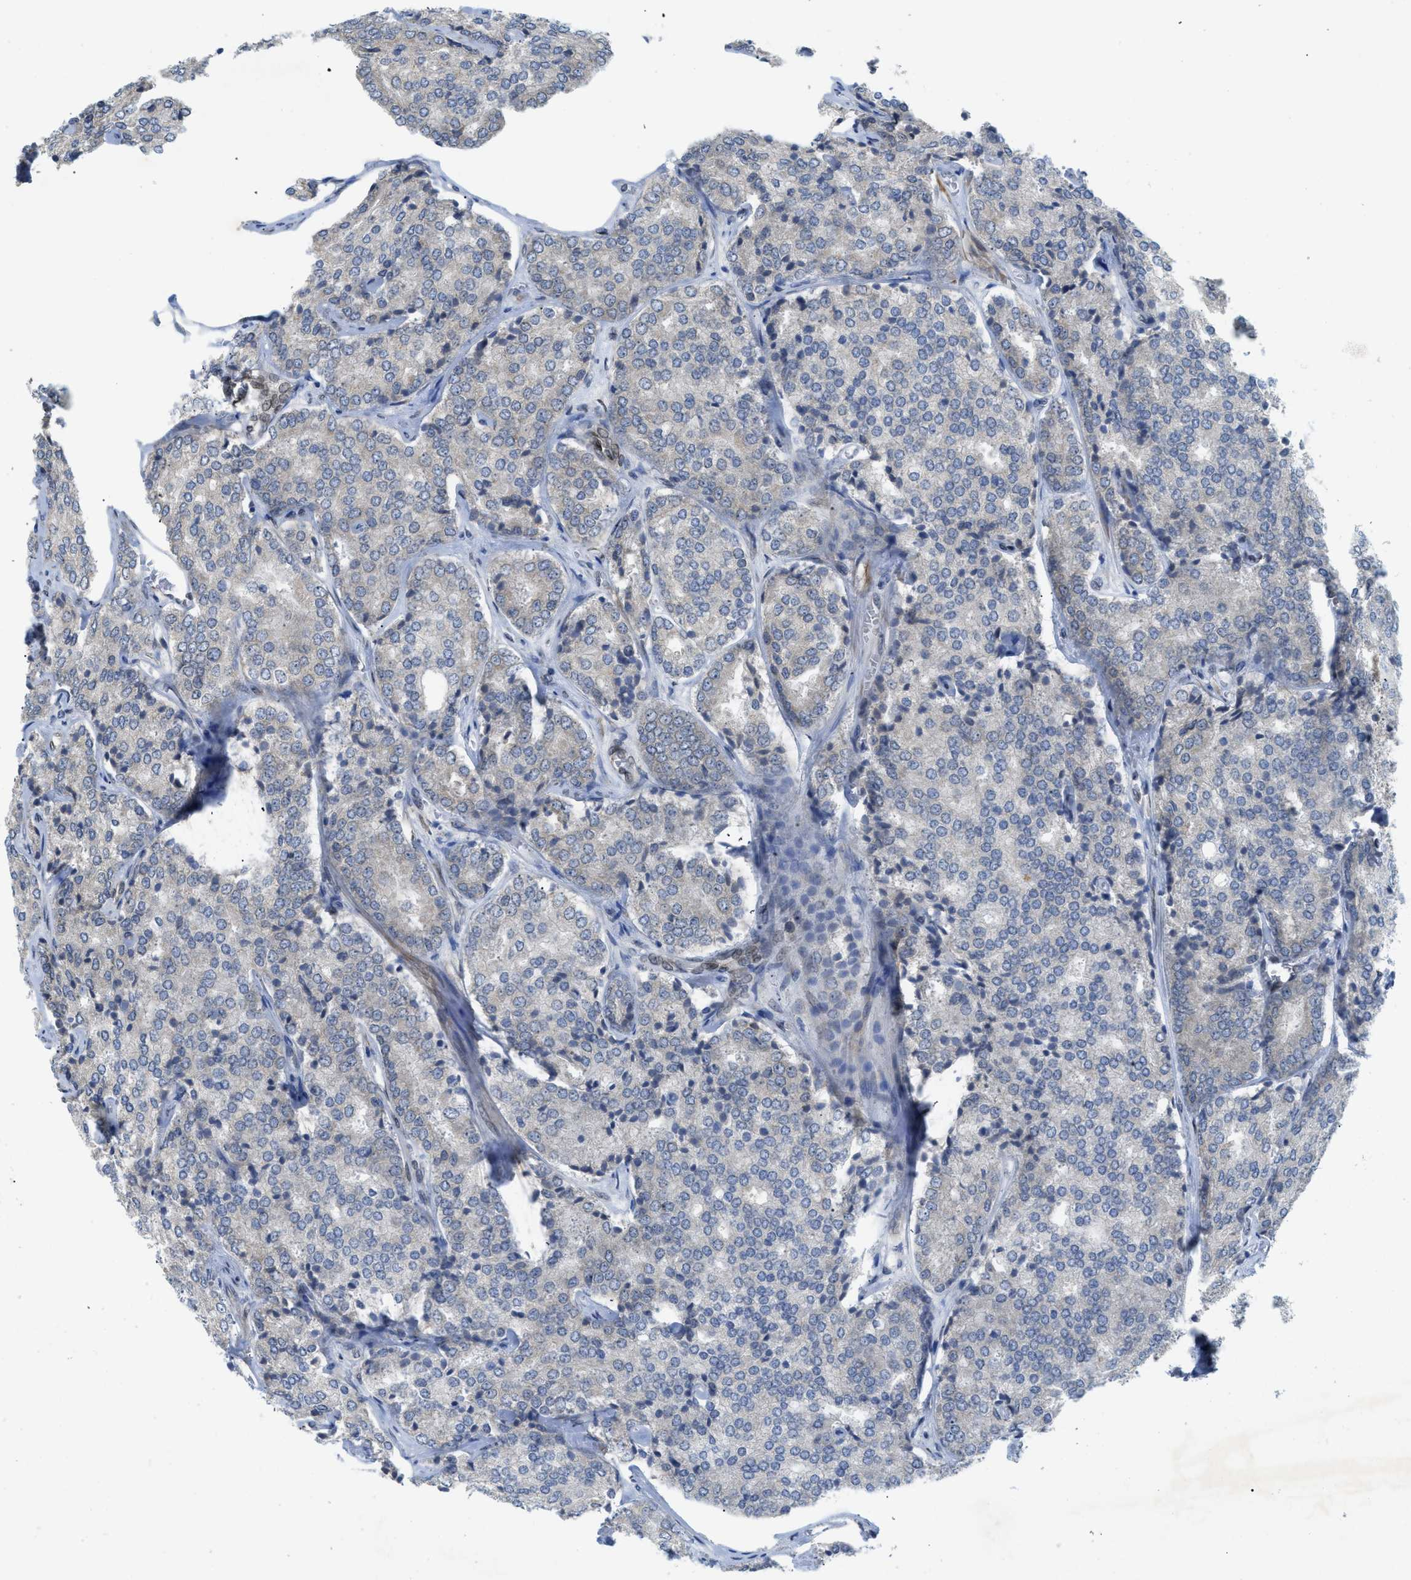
{"staining": {"intensity": "weak", "quantity": "25%-75%", "location": "cytoplasmic/membranous"}, "tissue": "prostate cancer", "cell_type": "Tumor cells", "image_type": "cancer", "snomed": [{"axis": "morphology", "description": "Adenocarcinoma, High grade"}, {"axis": "topography", "description": "Prostate"}], "caption": "Immunohistochemistry (IHC) image of prostate cancer stained for a protein (brown), which shows low levels of weak cytoplasmic/membranous expression in approximately 25%-75% of tumor cells.", "gene": "EIF2AK3", "patient": {"sex": "male", "age": 65}}